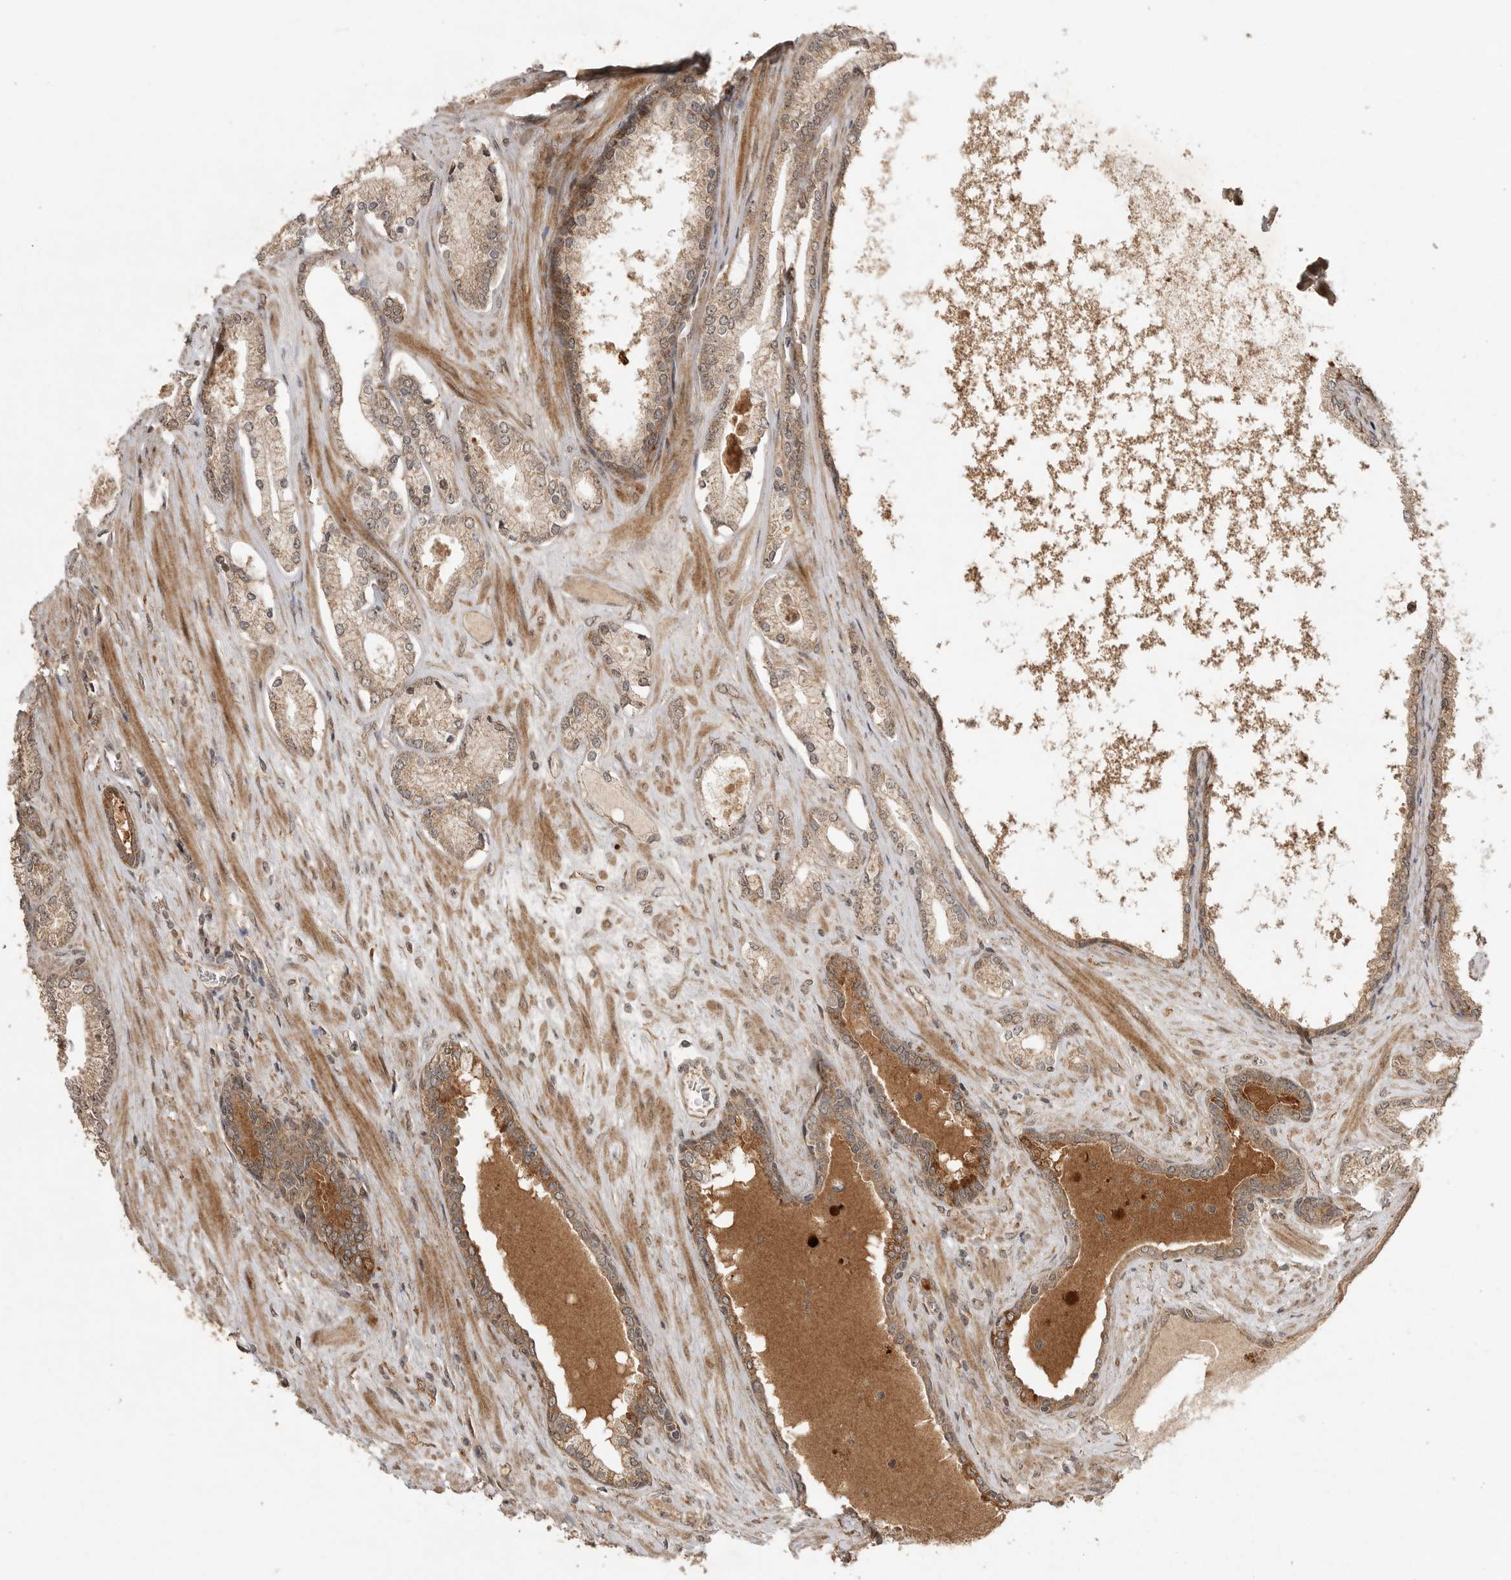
{"staining": {"intensity": "moderate", "quantity": "25%-75%", "location": "cytoplasmic/membranous"}, "tissue": "prostate cancer", "cell_type": "Tumor cells", "image_type": "cancer", "snomed": [{"axis": "morphology", "description": "Adenocarcinoma, Low grade"}, {"axis": "topography", "description": "Prostate"}], "caption": "Protein staining of prostate cancer (adenocarcinoma (low-grade)) tissue exhibits moderate cytoplasmic/membranous staining in approximately 25%-75% of tumor cells.", "gene": "BOC", "patient": {"sex": "male", "age": 70}}